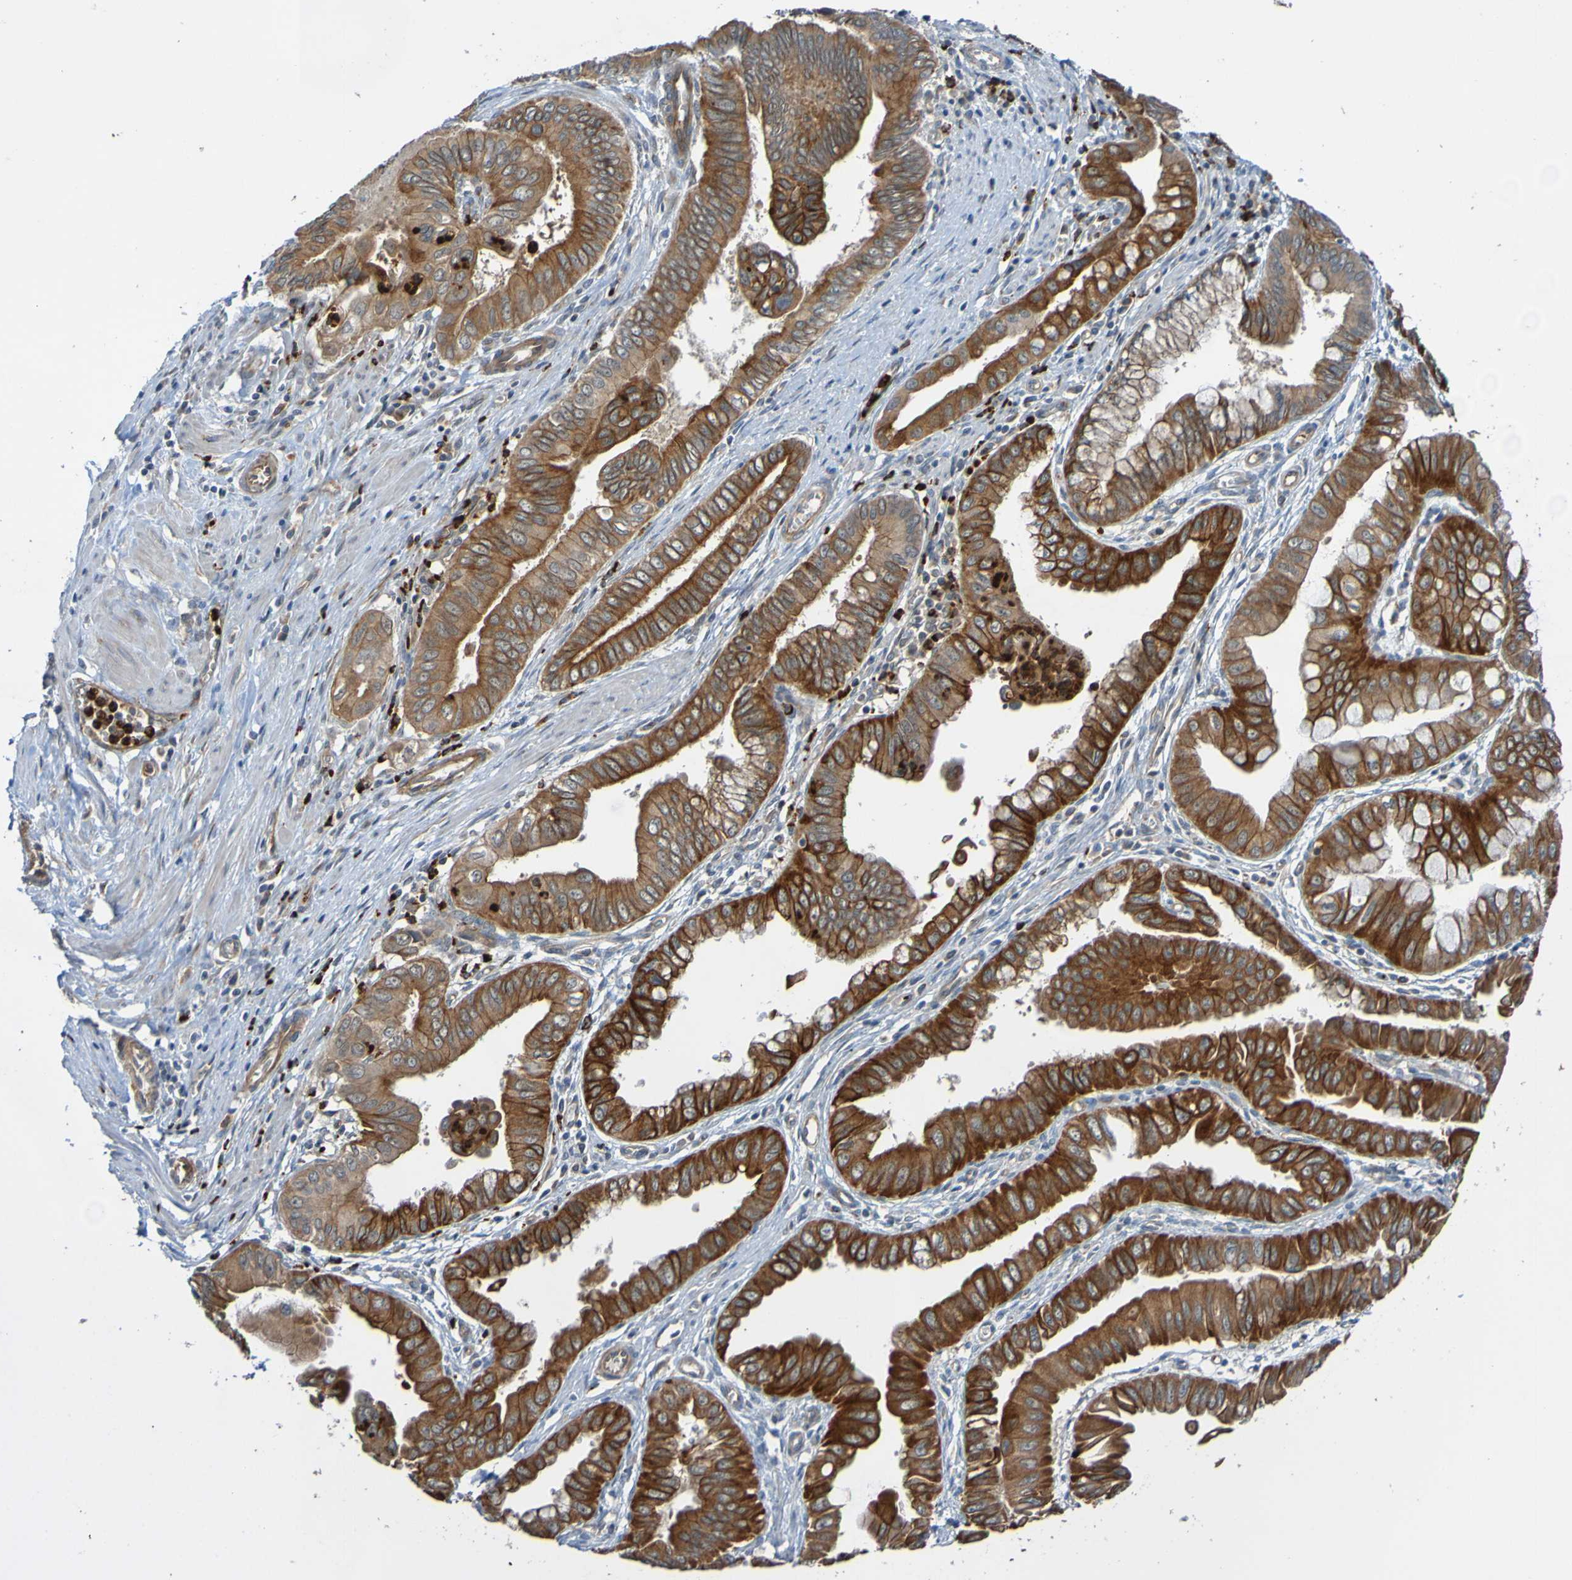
{"staining": {"intensity": "strong", "quantity": ">75%", "location": "cytoplasmic/membranous"}, "tissue": "pancreatic cancer", "cell_type": "Tumor cells", "image_type": "cancer", "snomed": [{"axis": "morphology", "description": "Normal tissue, NOS"}, {"axis": "topography", "description": "Lymph node"}], "caption": "Human pancreatic cancer stained with a protein marker demonstrates strong staining in tumor cells.", "gene": "ST8SIA6", "patient": {"sex": "male", "age": 50}}